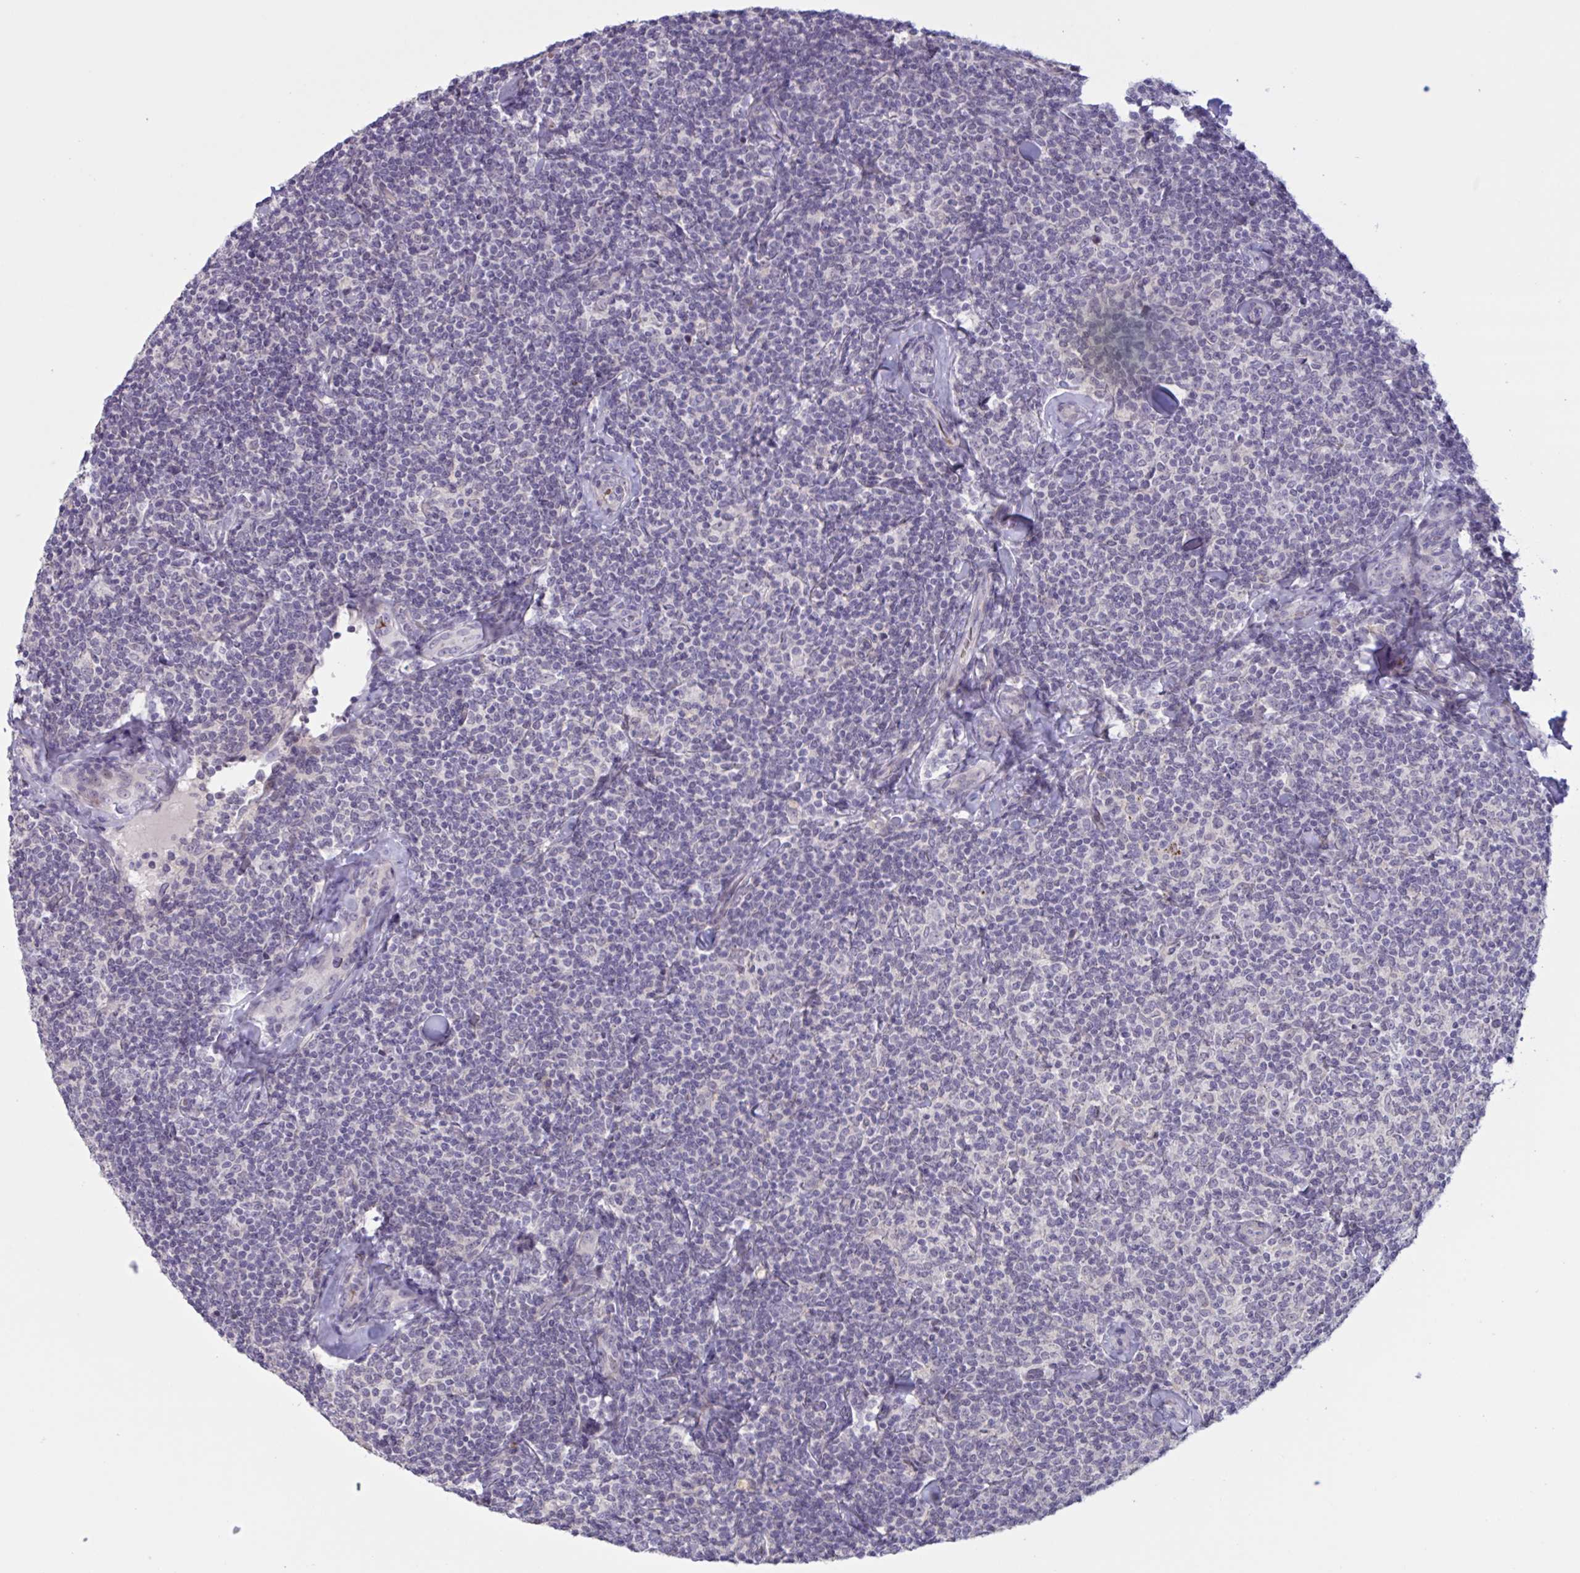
{"staining": {"intensity": "negative", "quantity": "none", "location": "none"}, "tissue": "lymphoma", "cell_type": "Tumor cells", "image_type": "cancer", "snomed": [{"axis": "morphology", "description": "Malignant lymphoma, non-Hodgkin's type, Low grade"}, {"axis": "topography", "description": "Lymph node"}], "caption": "Immunohistochemical staining of human lymphoma exhibits no significant expression in tumor cells.", "gene": "RFPL4B", "patient": {"sex": "female", "age": 56}}